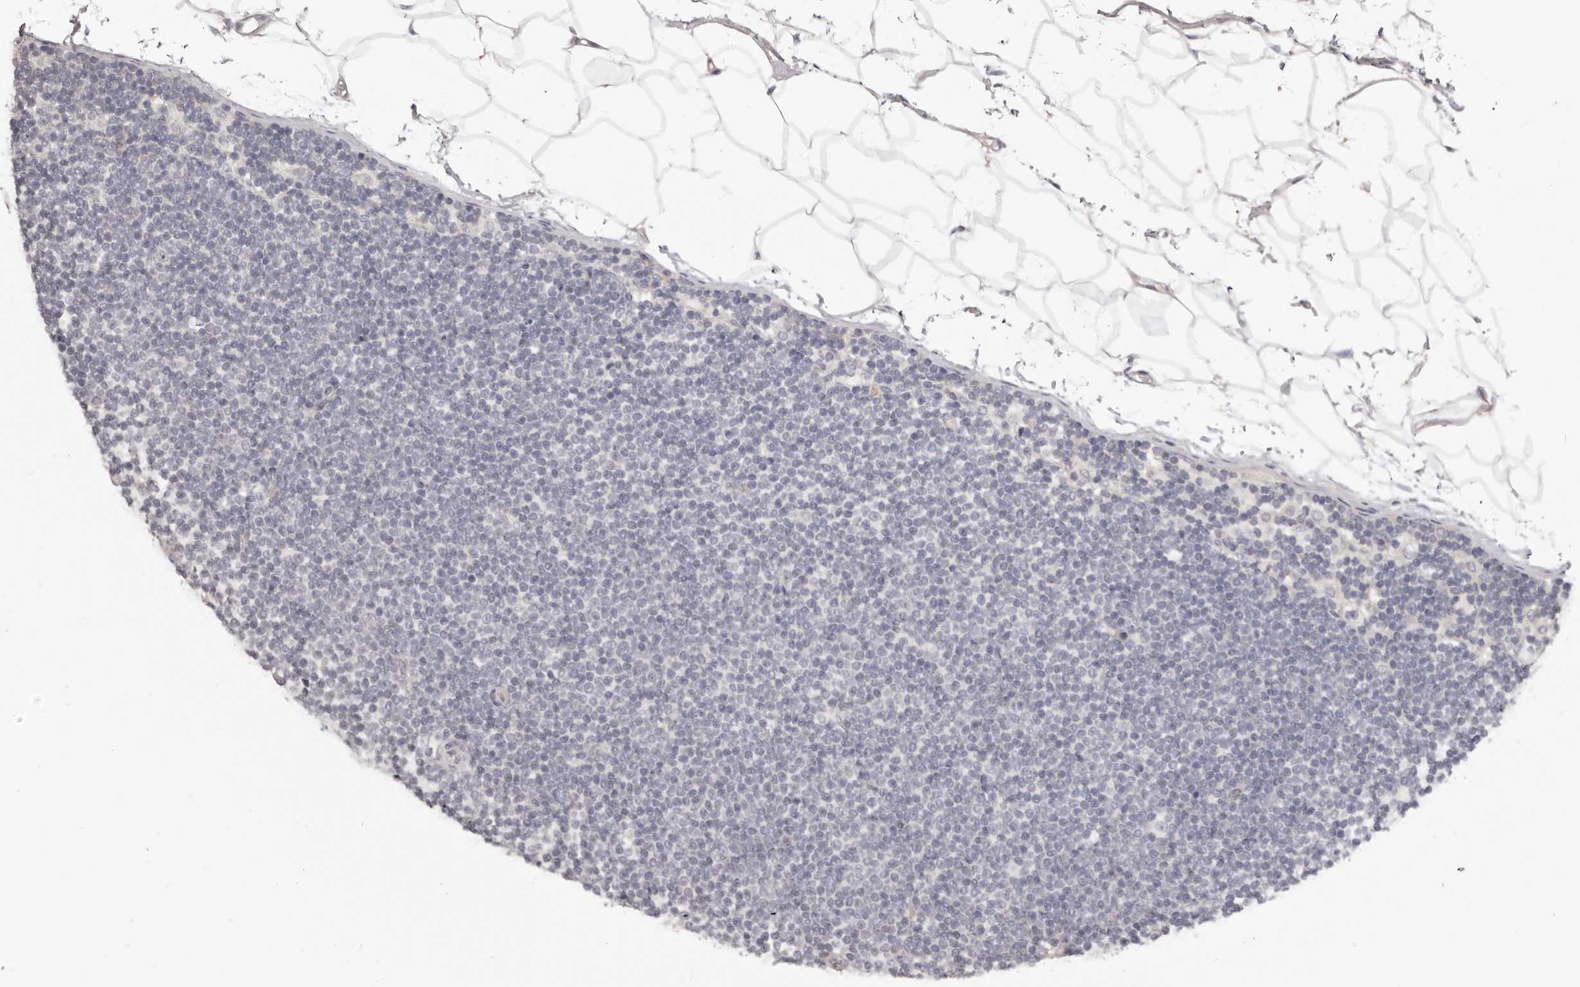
{"staining": {"intensity": "negative", "quantity": "none", "location": "none"}, "tissue": "lymphoma", "cell_type": "Tumor cells", "image_type": "cancer", "snomed": [{"axis": "morphology", "description": "Malignant lymphoma, non-Hodgkin's type, Low grade"}, {"axis": "topography", "description": "Lymph node"}], "caption": "Tumor cells are negative for brown protein staining in low-grade malignant lymphoma, non-Hodgkin's type. (DAB immunohistochemistry (IHC), high magnification).", "gene": "OTUD3", "patient": {"sex": "female", "age": 53}}